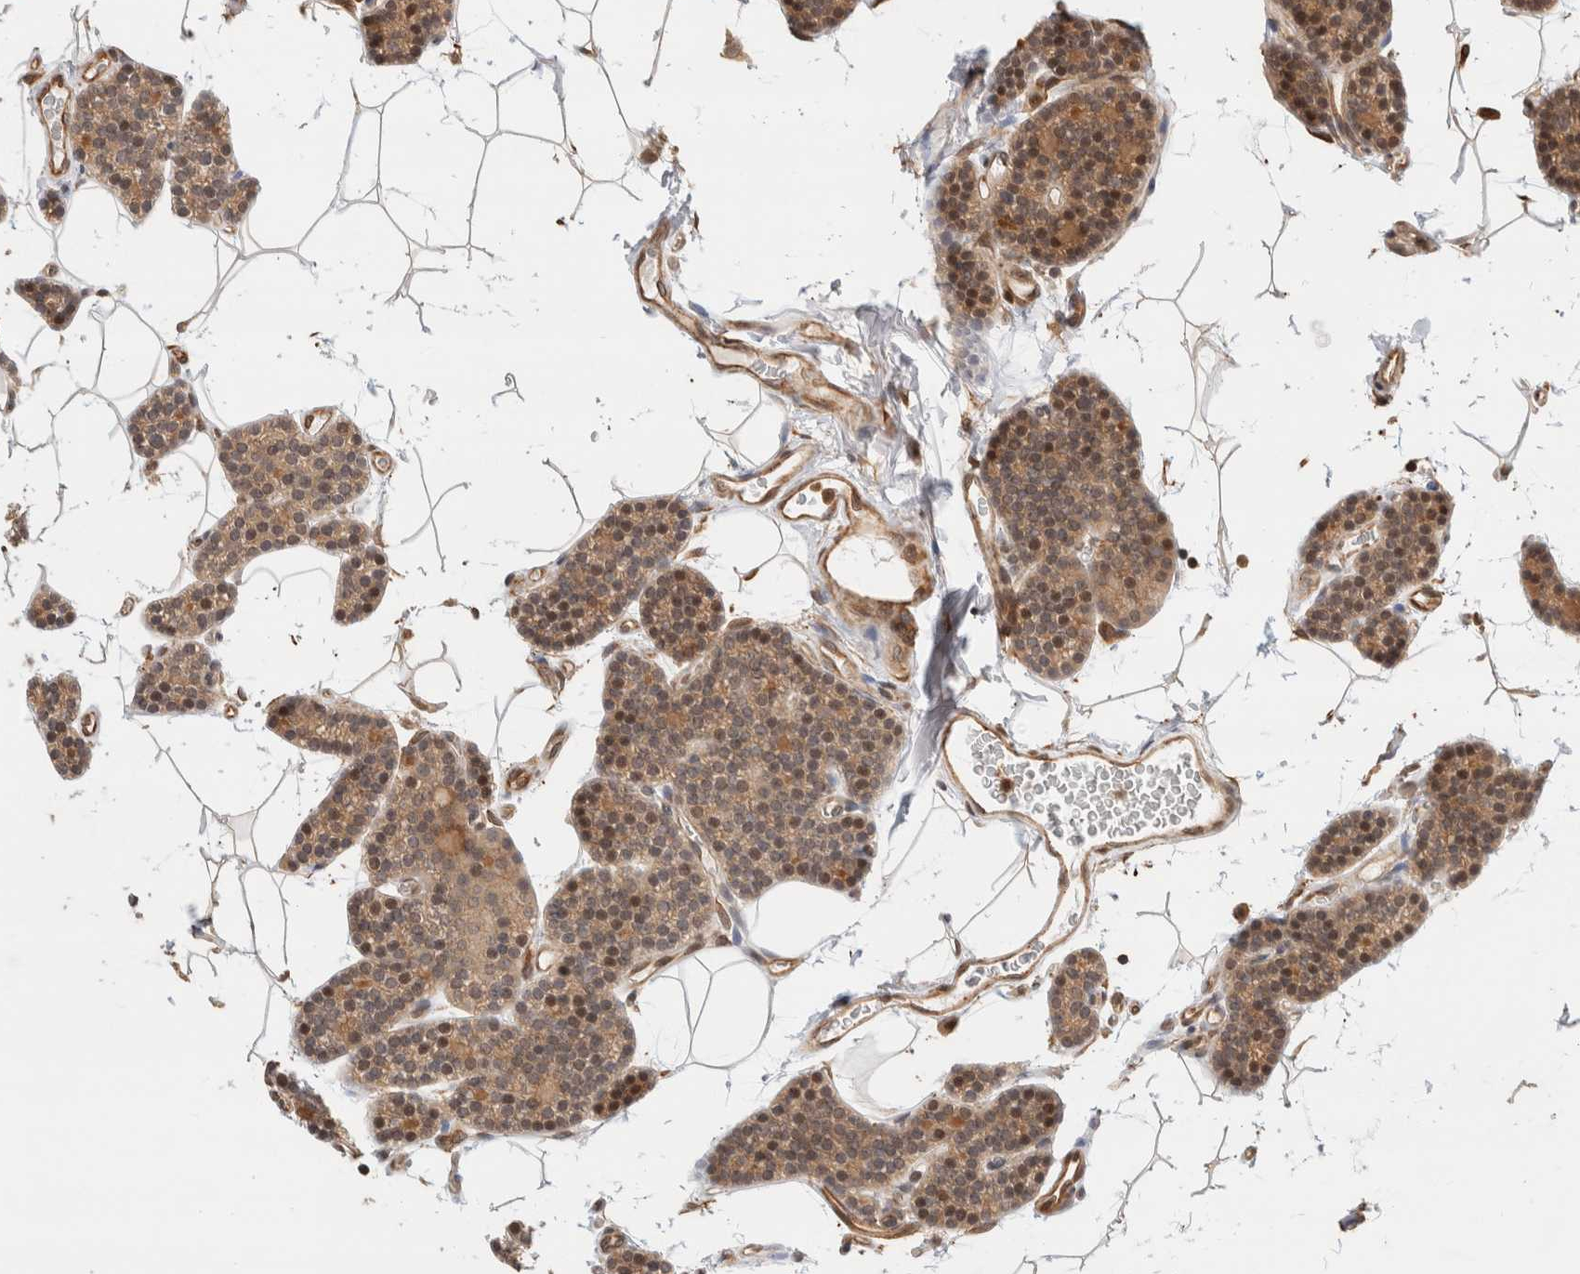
{"staining": {"intensity": "moderate", "quantity": "25%-75%", "location": "cytoplasmic/membranous,nuclear"}, "tissue": "parathyroid gland", "cell_type": "Glandular cells", "image_type": "normal", "snomed": [{"axis": "morphology", "description": "Normal tissue, NOS"}, {"axis": "topography", "description": "Parathyroid gland"}], "caption": "Immunohistochemistry (IHC) staining of unremarkable parathyroid gland, which displays medium levels of moderate cytoplasmic/membranous,nuclear expression in approximately 25%-75% of glandular cells indicating moderate cytoplasmic/membranous,nuclear protein staining. The staining was performed using DAB (brown) for protein detection and nuclei were counterstained in hematoxylin (blue).", "gene": "OTUD6B", "patient": {"sex": "male", "age": 52}}